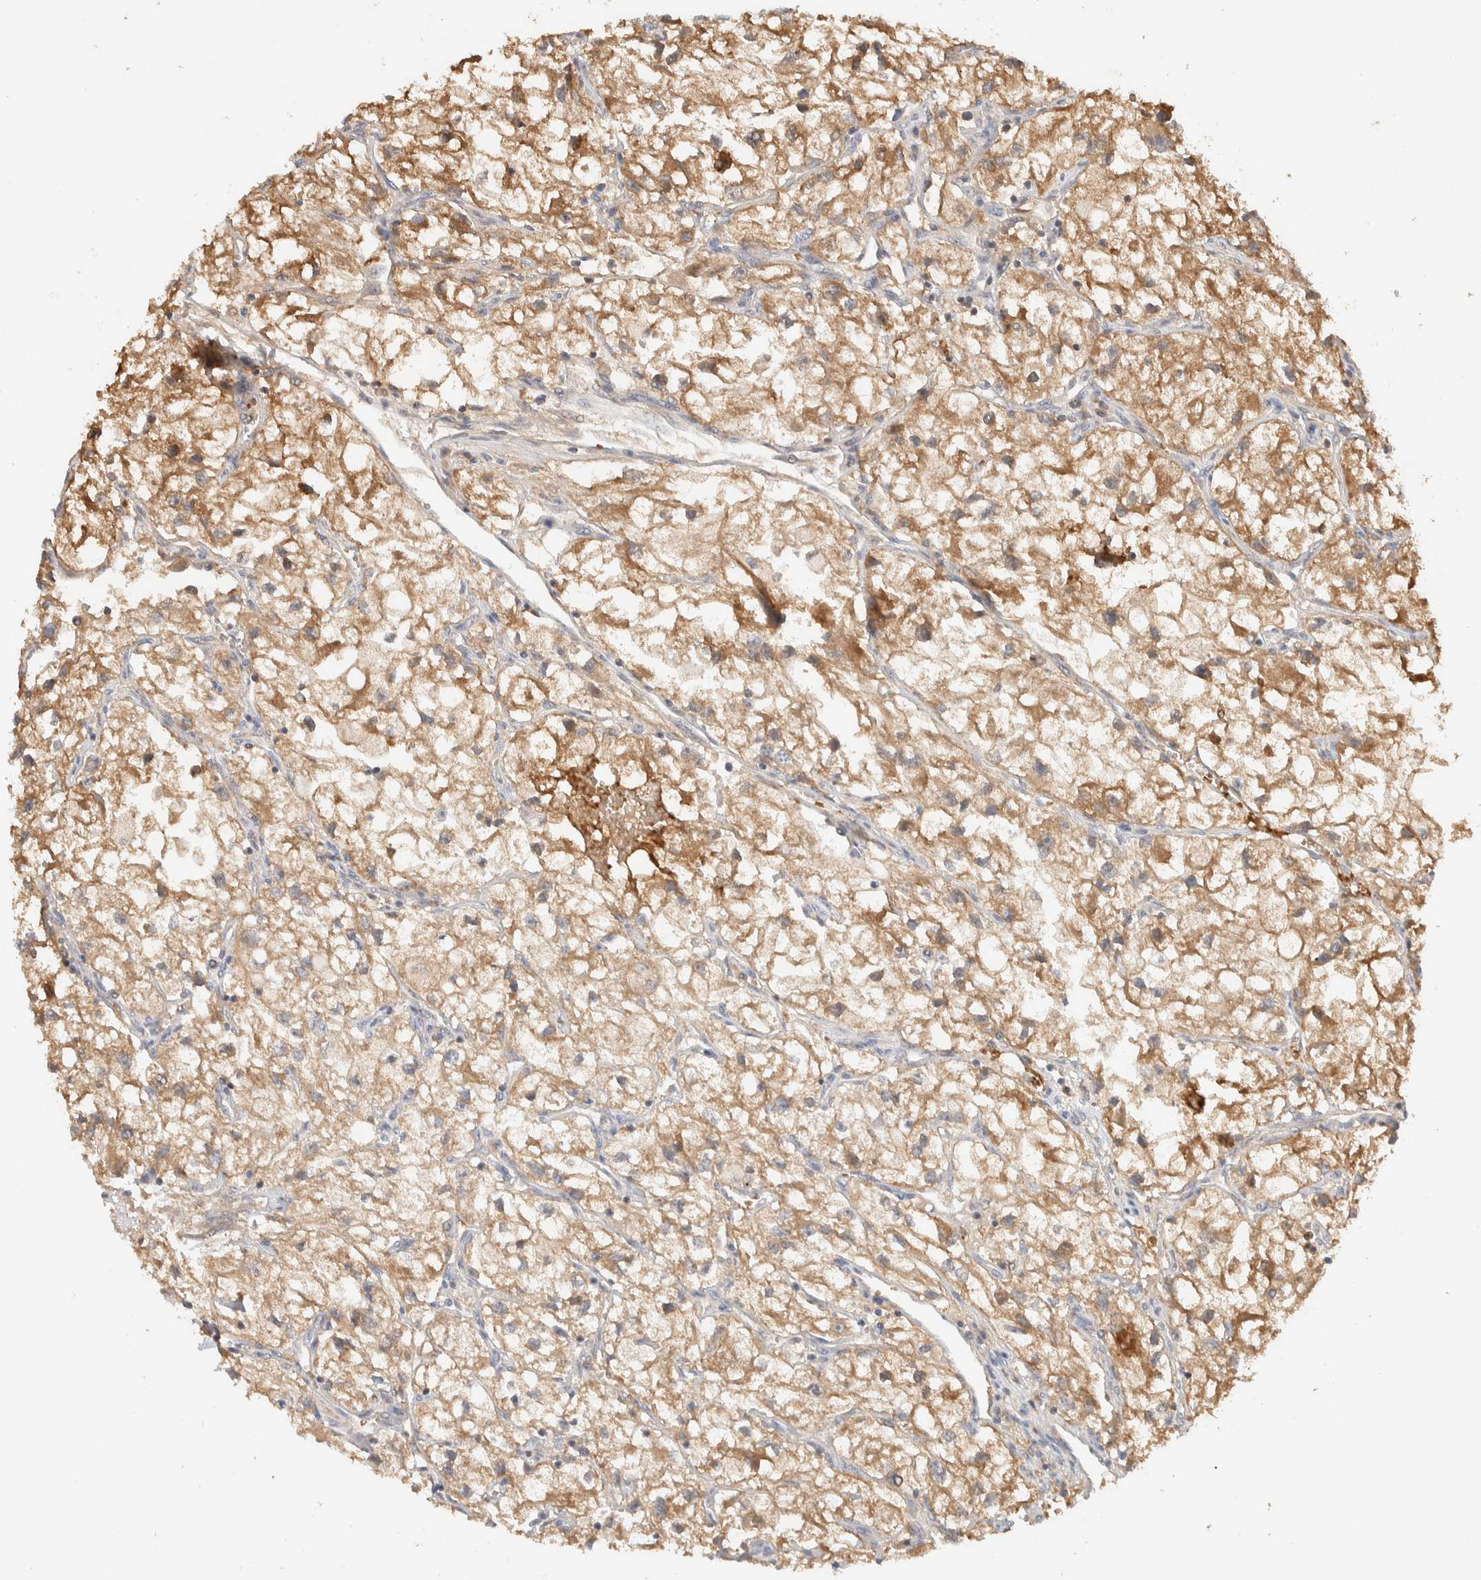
{"staining": {"intensity": "moderate", "quantity": ">75%", "location": "cytoplasmic/membranous"}, "tissue": "renal cancer", "cell_type": "Tumor cells", "image_type": "cancer", "snomed": [{"axis": "morphology", "description": "Adenocarcinoma, NOS"}, {"axis": "topography", "description": "Kidney"}], "caption": "Immunohistochemistry of renal cancer (adenocarcinoma) displays medium levels of moderate cytoplasmic/membranous positivity in approximately >75% of tumor cells.", "gene": "TTI2", "patient": {"sex": "female", "age": 70}}